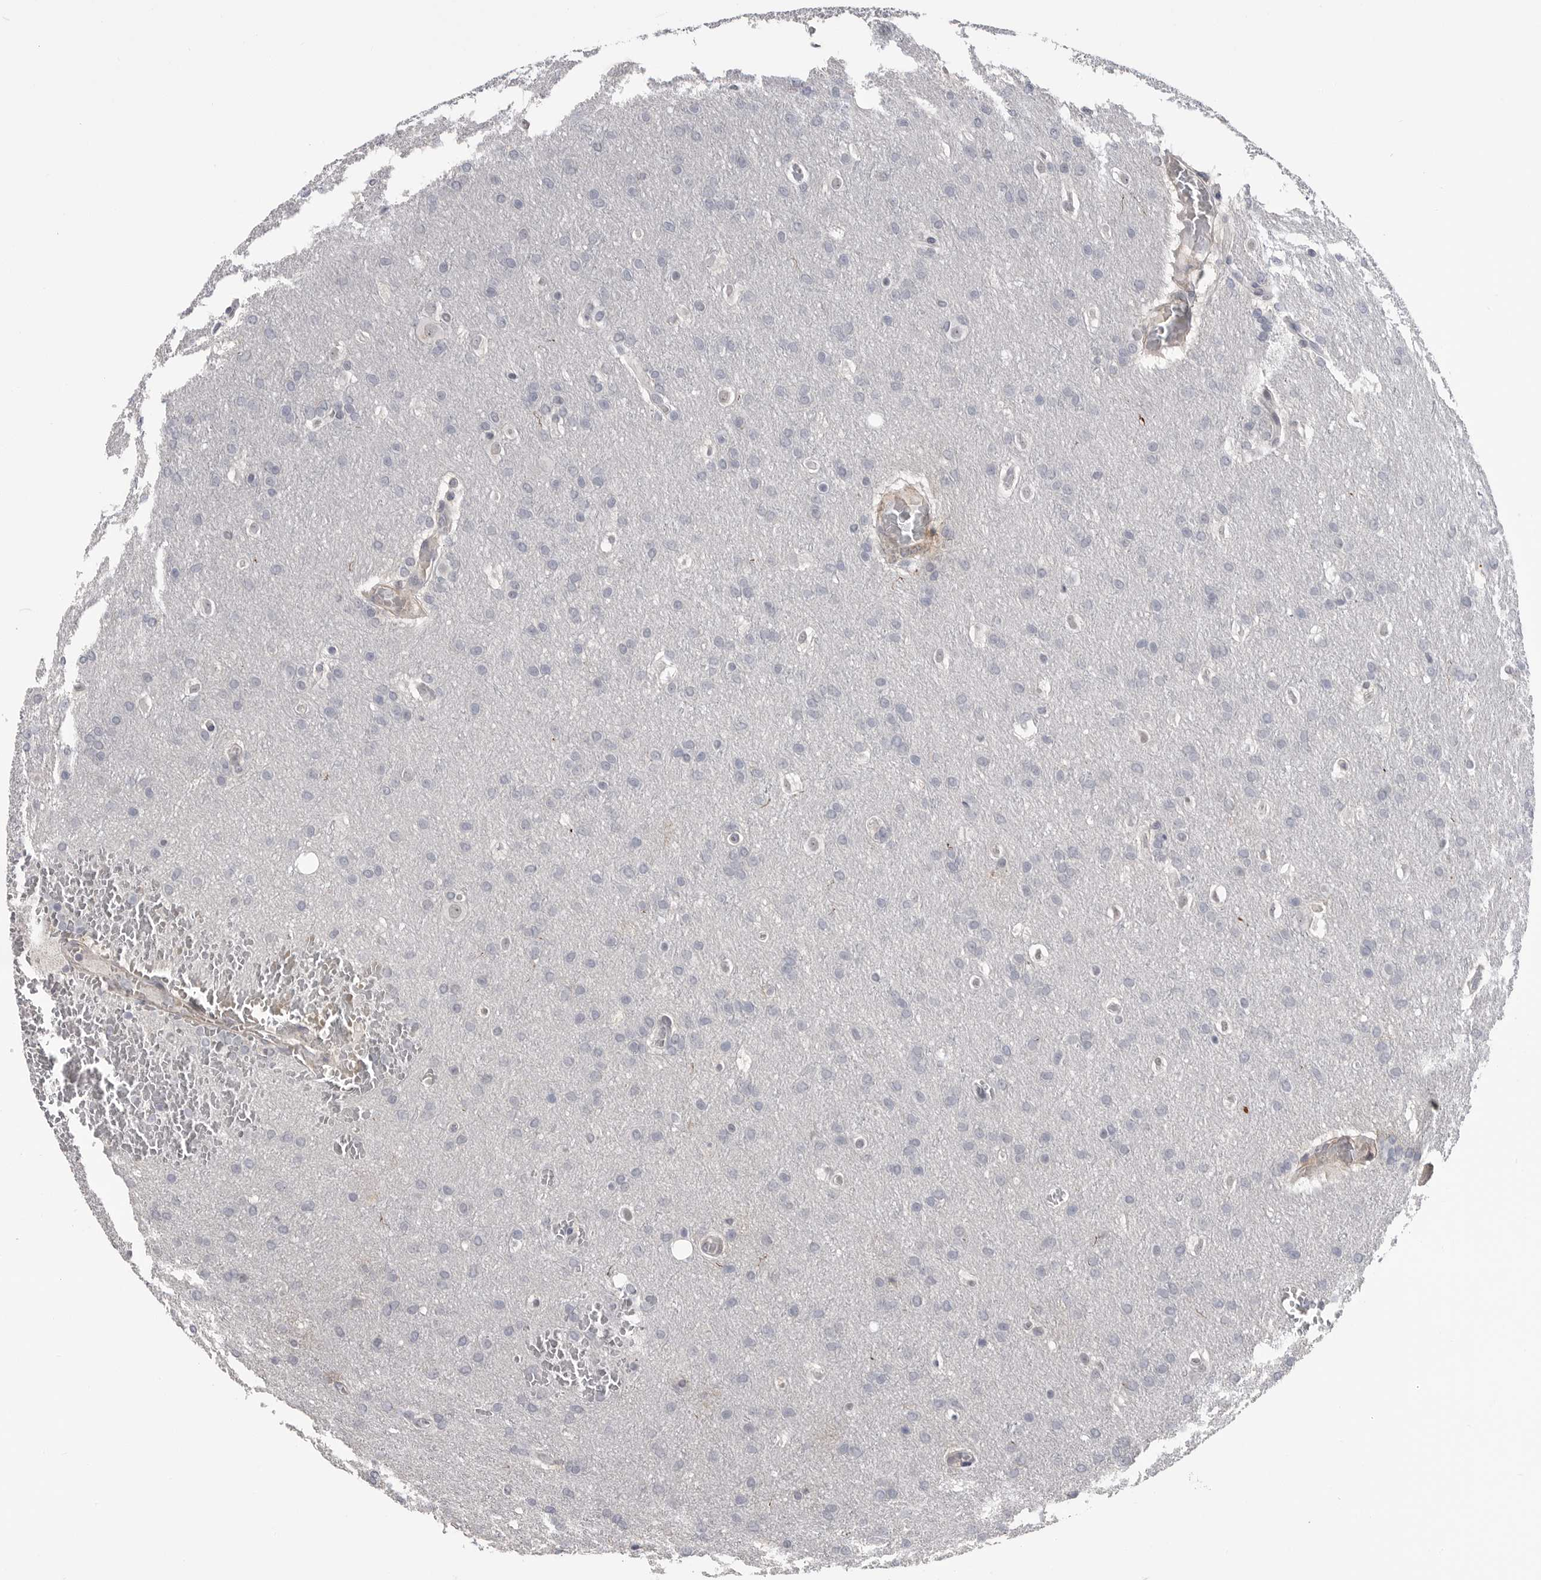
{"staining": {"intensity": "negative", "quantity": "none", "location": "none"}, "tissue": "glioma", "cell_type": "Tumor cells", "image_type": "cancer", "snomed": [{"axis": "morphology", "description": "Glioma, malignant, Low grade"}, {"axis": "topography", "description": "Brain"}], "caption": "Protein analysis of malignant glioma (low-grade) displays no significant staining in tumor cells. (DAB IHC visualized using brightfield microscopy, high magnification).", "gene": "PLEKHF1", "patient": {"sex": "female", "age": 37}}